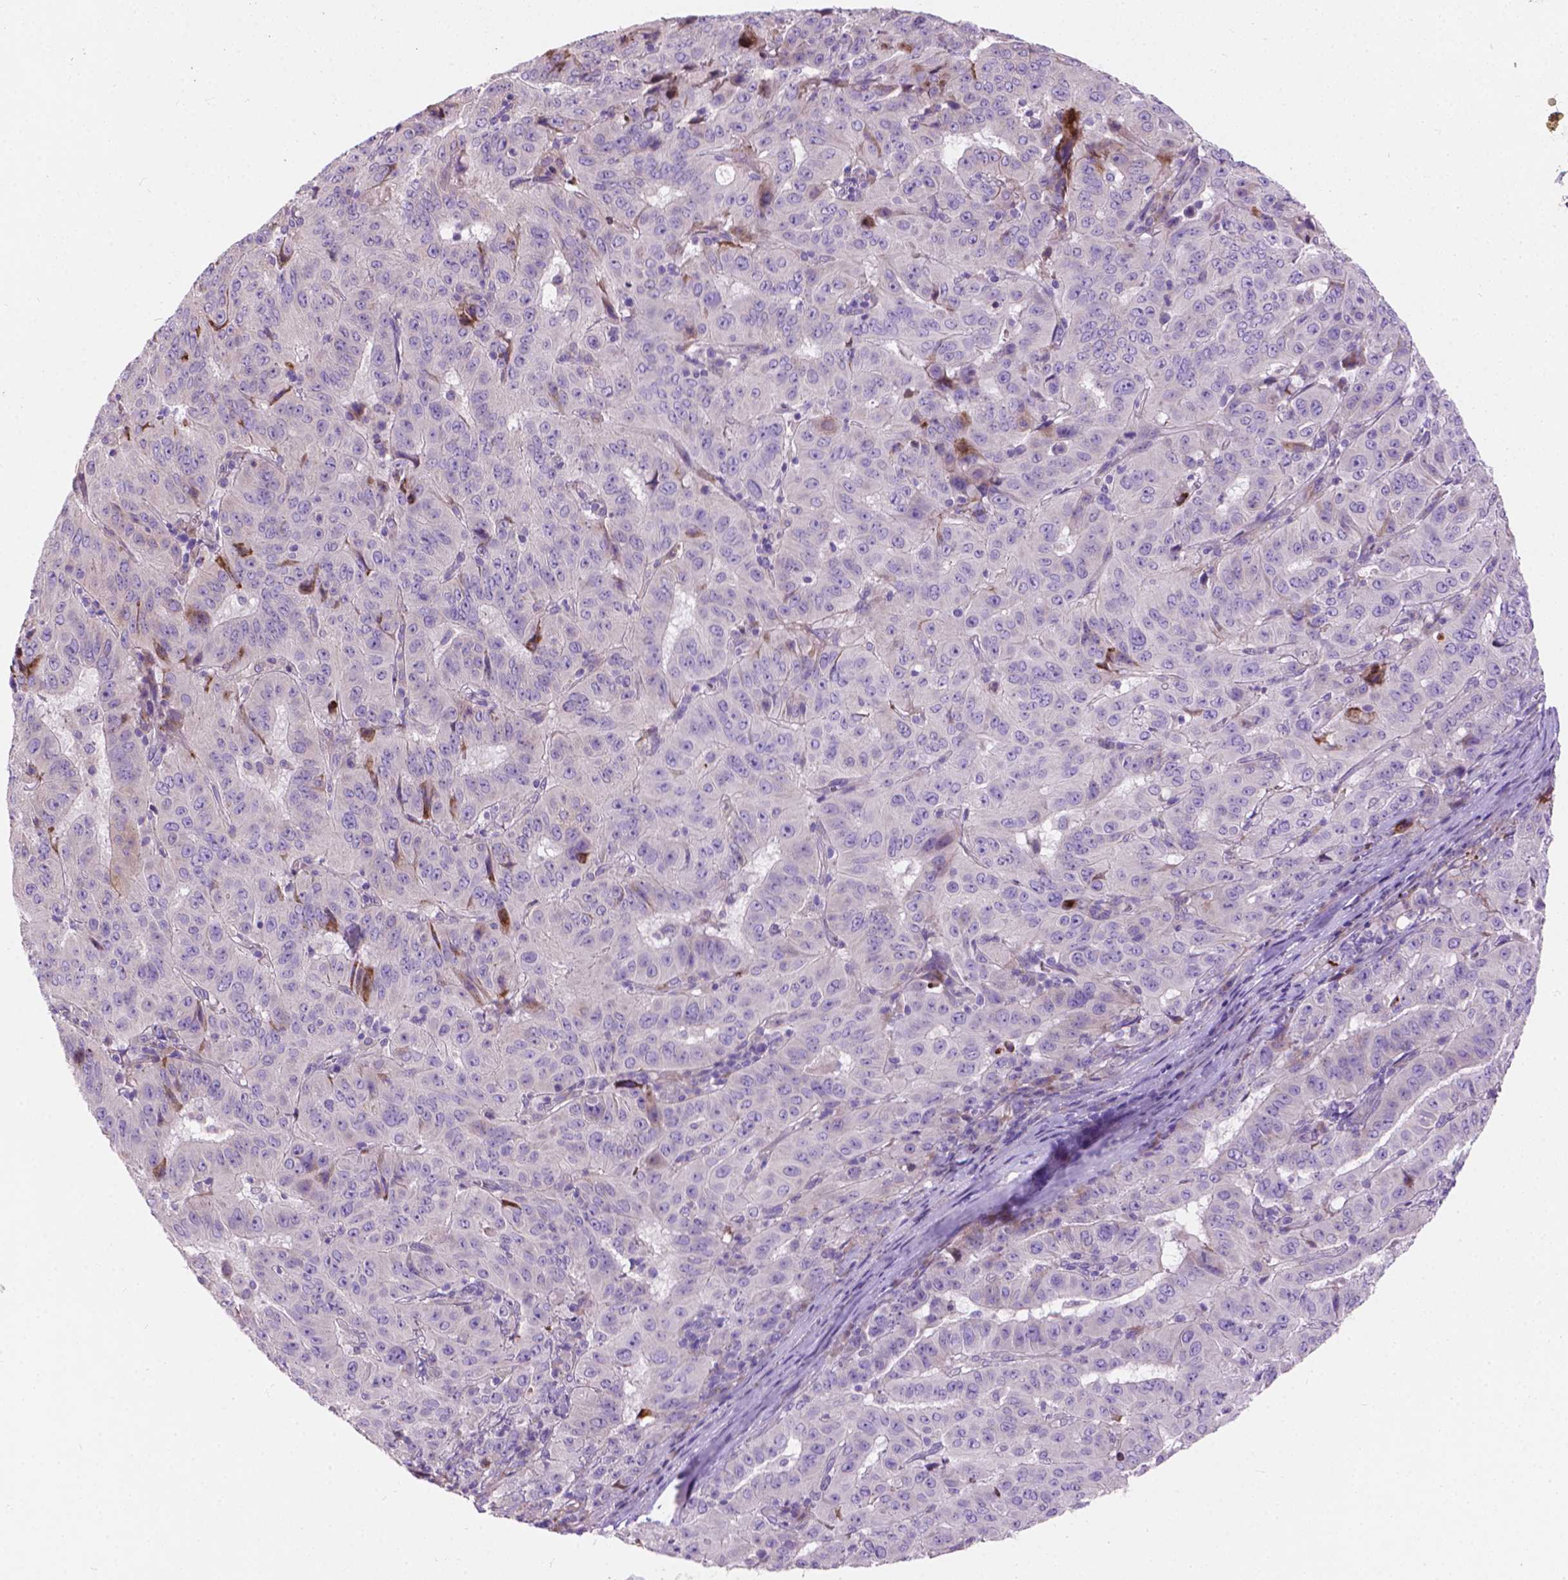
{"staining": {"intensity": "negative", "quantity": "none", "location": "none"}, "tissue": "pancreatic cancer", "cell_type": "Tumor cells", "image_type": "cancer", "snomed": [{"axis": "morphology", "description": "Adenocarcinoma, NOS"}, {"axis": "topography", "description": "Pancreas"}], "caption": "Tumor cells are negative for protein expression in human pancreatic adenocarcinoma. (DAB (3,3'-diaminobenzidine) IHC visualized using brightfield microscopy, high magnification).", "gene": "NOXO1", "patient": {"sex": "male", "age": 63}}